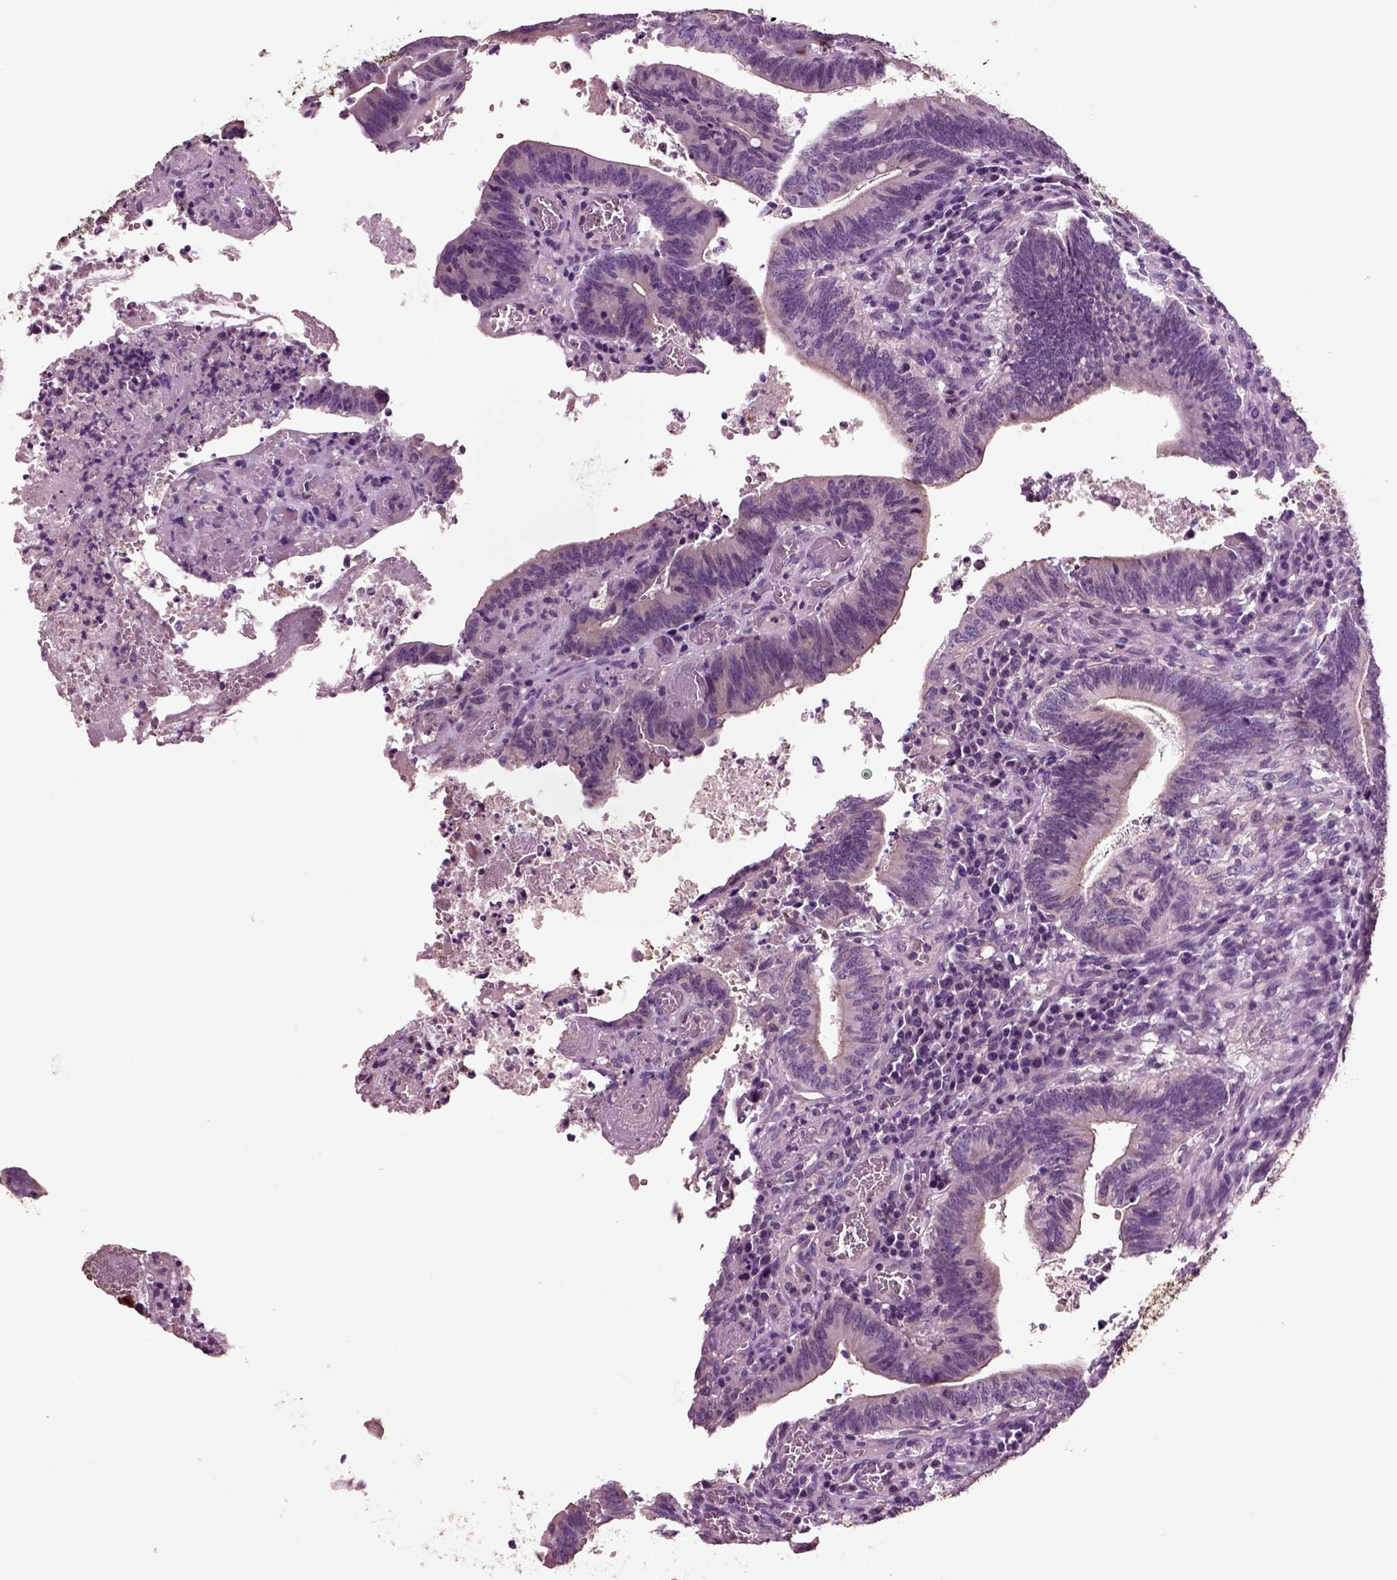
{"staining": {"intensity": "negative", "quantity": "none", "location": "none"}, "tissue": "colorectal cancer", "cell_type": "Tumor cells", "image_type": "cancer", "snomed": [{"axis": "morphology", "description": "Adenocarcinoma, NOS"}, {"axis": "topography", "description": "Colon"}], "caption": "Image shows no protein positivity in tumor cells of colorectal cancer (adenocarcinoma) tissue.", "gene": "CHGB", "patient": {"sex": "female", "age": 70}}